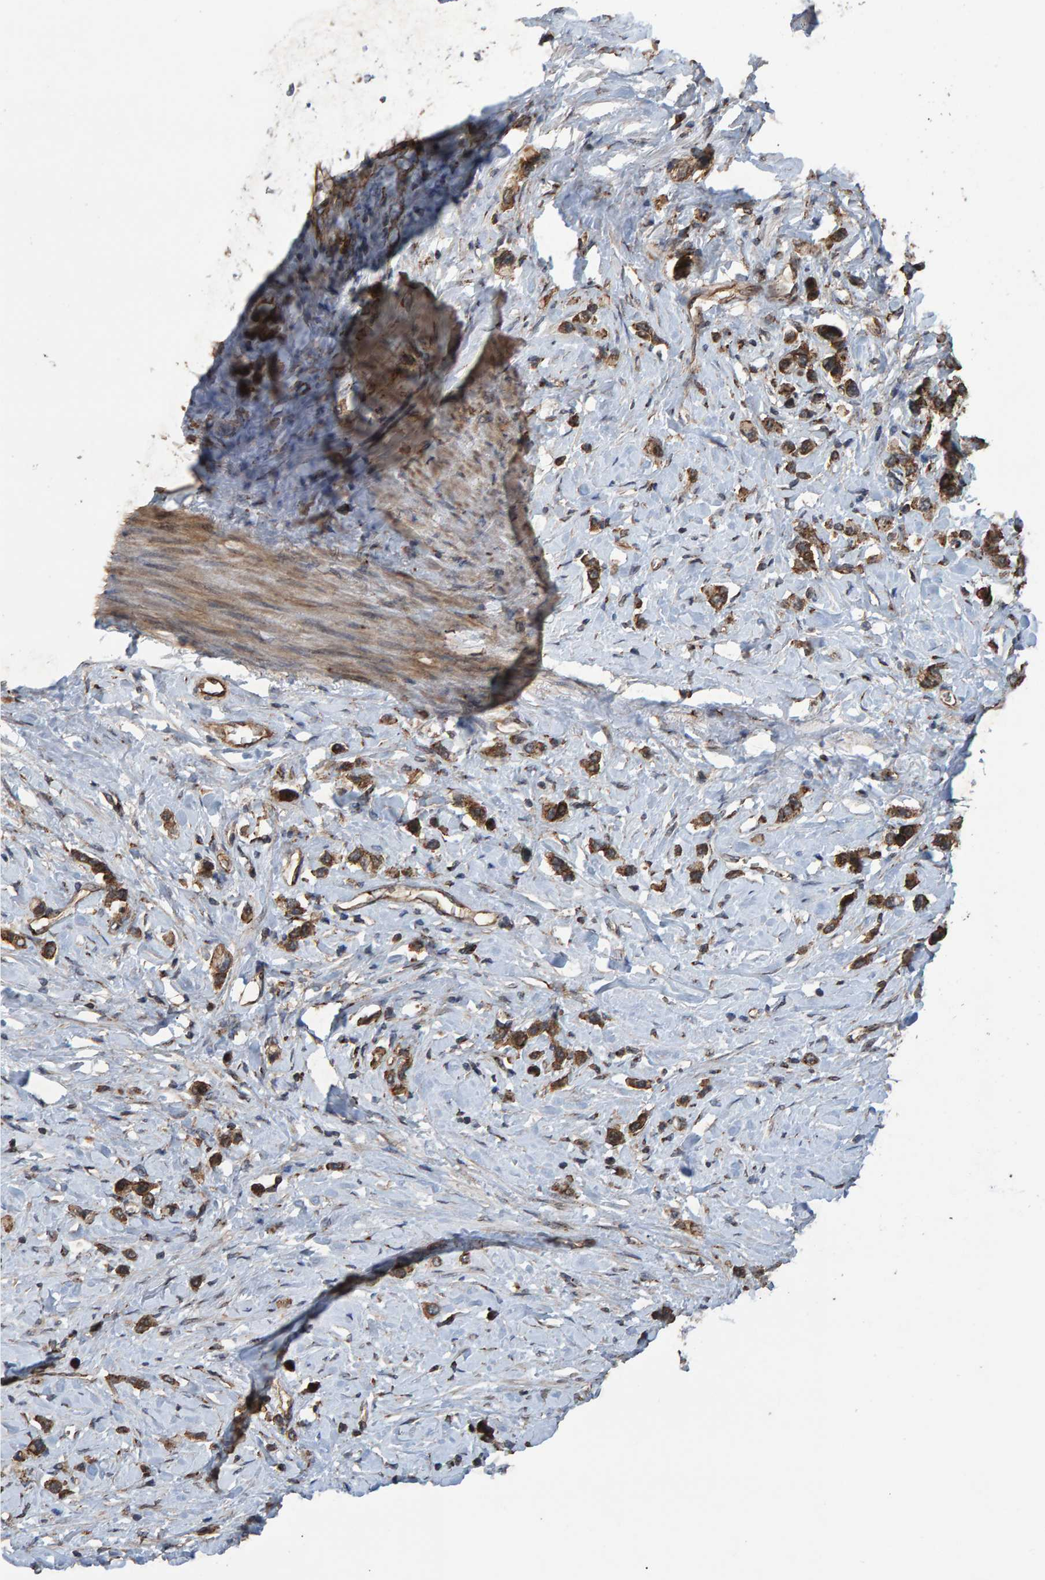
{"staining": {"intensity": "moderate", "quantity": ">75%", "location": "cytoplasmic/membranous"}, "tissue": "stomach cancer", "cell_type": "Tumor cells", "image_type": "cancer", "snomed": [{"axis": "morphology", "description": "Adenocarcinoma, NOS"}, {"axis": "topography", "description": "Stomach"}], "caption": "A micrograph of stomach adenocarcinoma stained for a protein demonstrates moderate cytoplasmic/membranous brown staining in tumor cells. (Stains: DAB (3,3'-diaminobenzidine) in brown, nuclei in blue, Microscopy: brightfield microscopy at high magnification).", "gene": "TRIM68", "patient": {"sex": "female", "age": 65}}